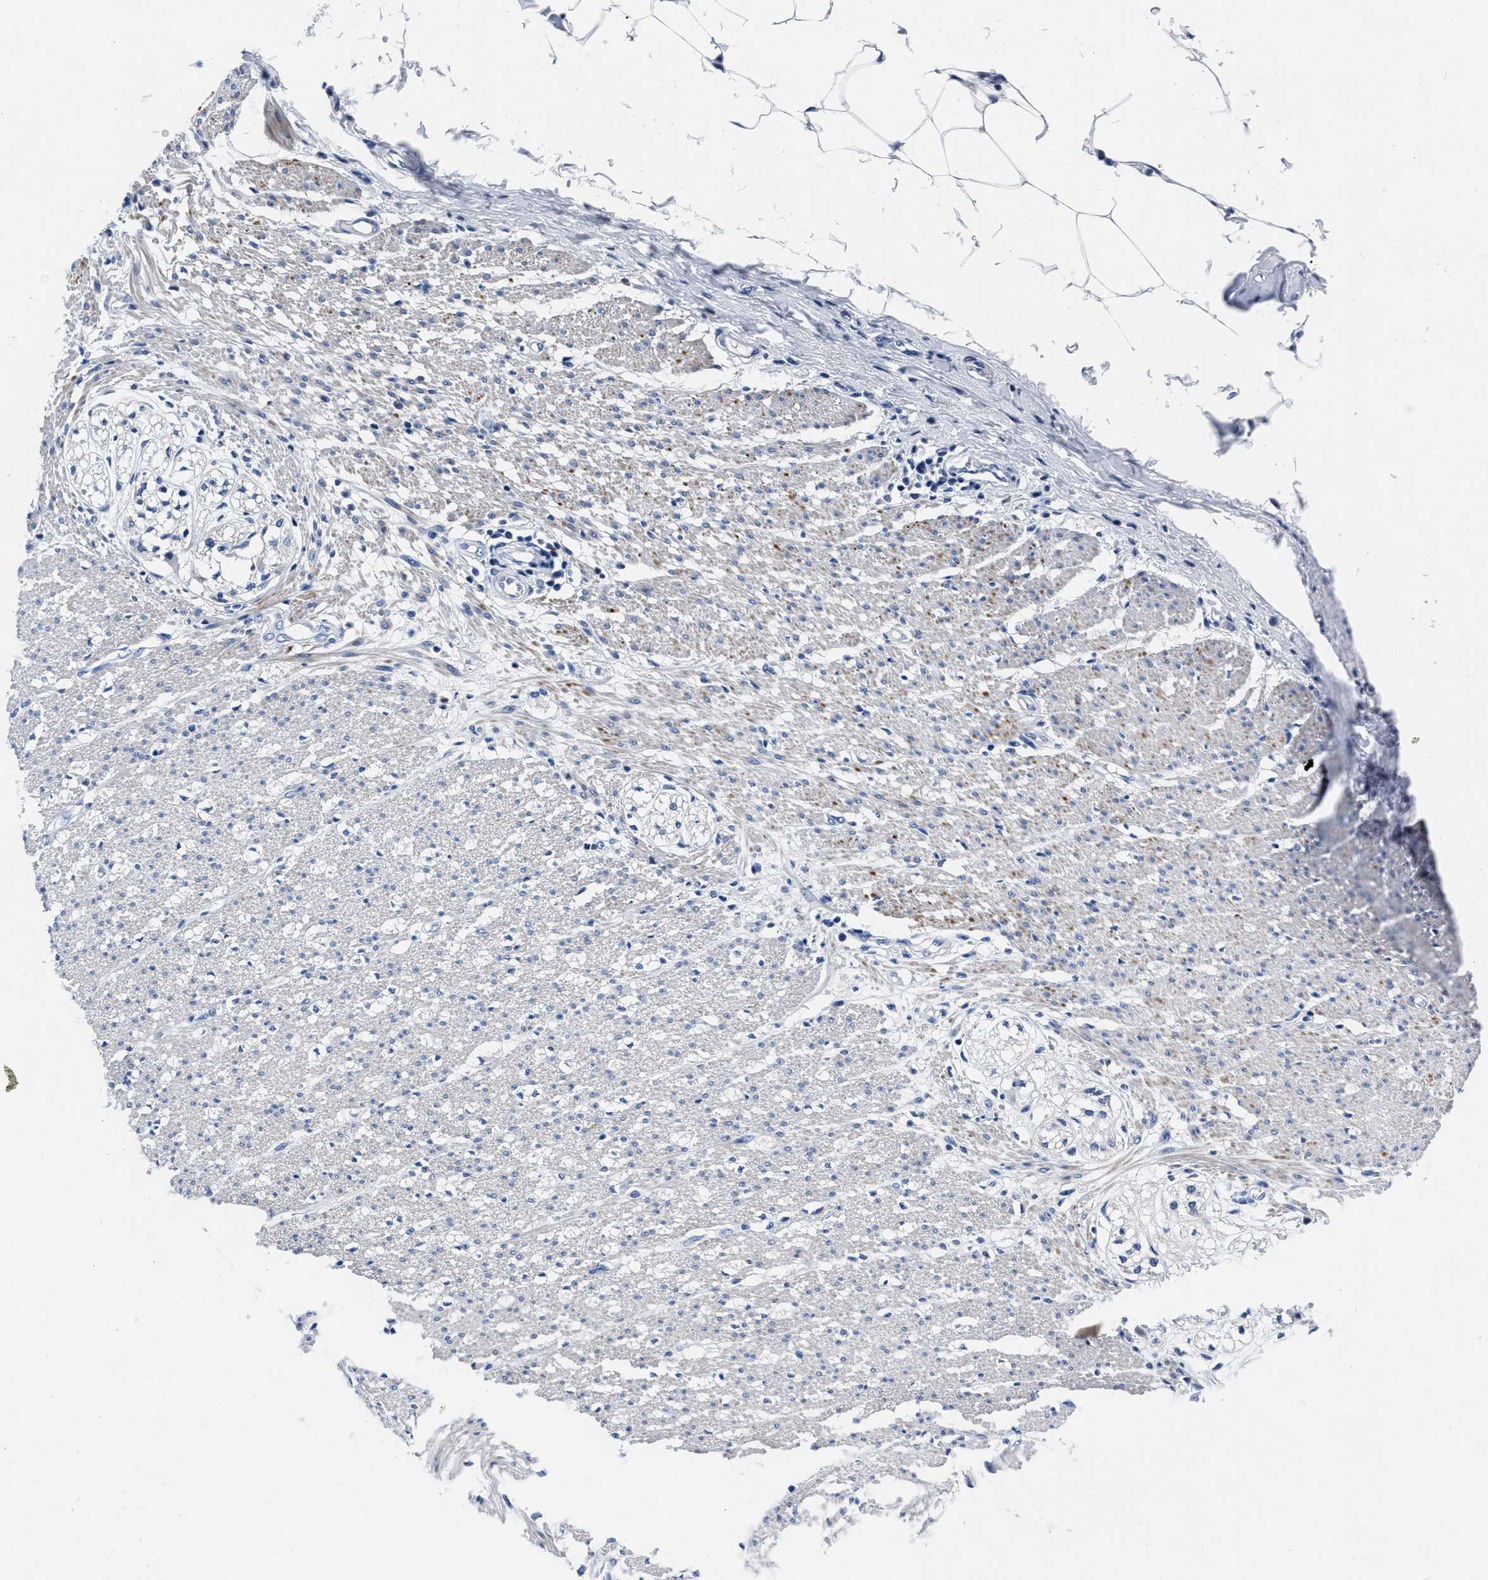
{"staining": {"intensity": "moderate", "quantity": "<25%", "location": "cytoplasmic/membranous"}, "tissue": "smooth muscle", "cell_type": "Smooth muscle cells", "image_type": "normal", "snomed": [{"axis": "morphology", "description": "Normal tissue, NOS"}, {"axis": "morphology", "description": "Adenocarcinoma, NOS"}, {"axis": "topography", "description": "Colon"}, {"axis": "topography", "description": "Peripheral nerve tissue"}], "caption": "Brown immunohistochemical staining in benign smooth muscle displays moderate cytoplasmic/membranous expression in about <25% of smooth muscle cells. (Stains: DAB (3,3'-diaminobenzidine) in brown, nuclei in blue, Microscopy: brightfield microscopy at high magnification).", "gene": "MOV10L1", "patient": {"sex": "male", "age": 14}}